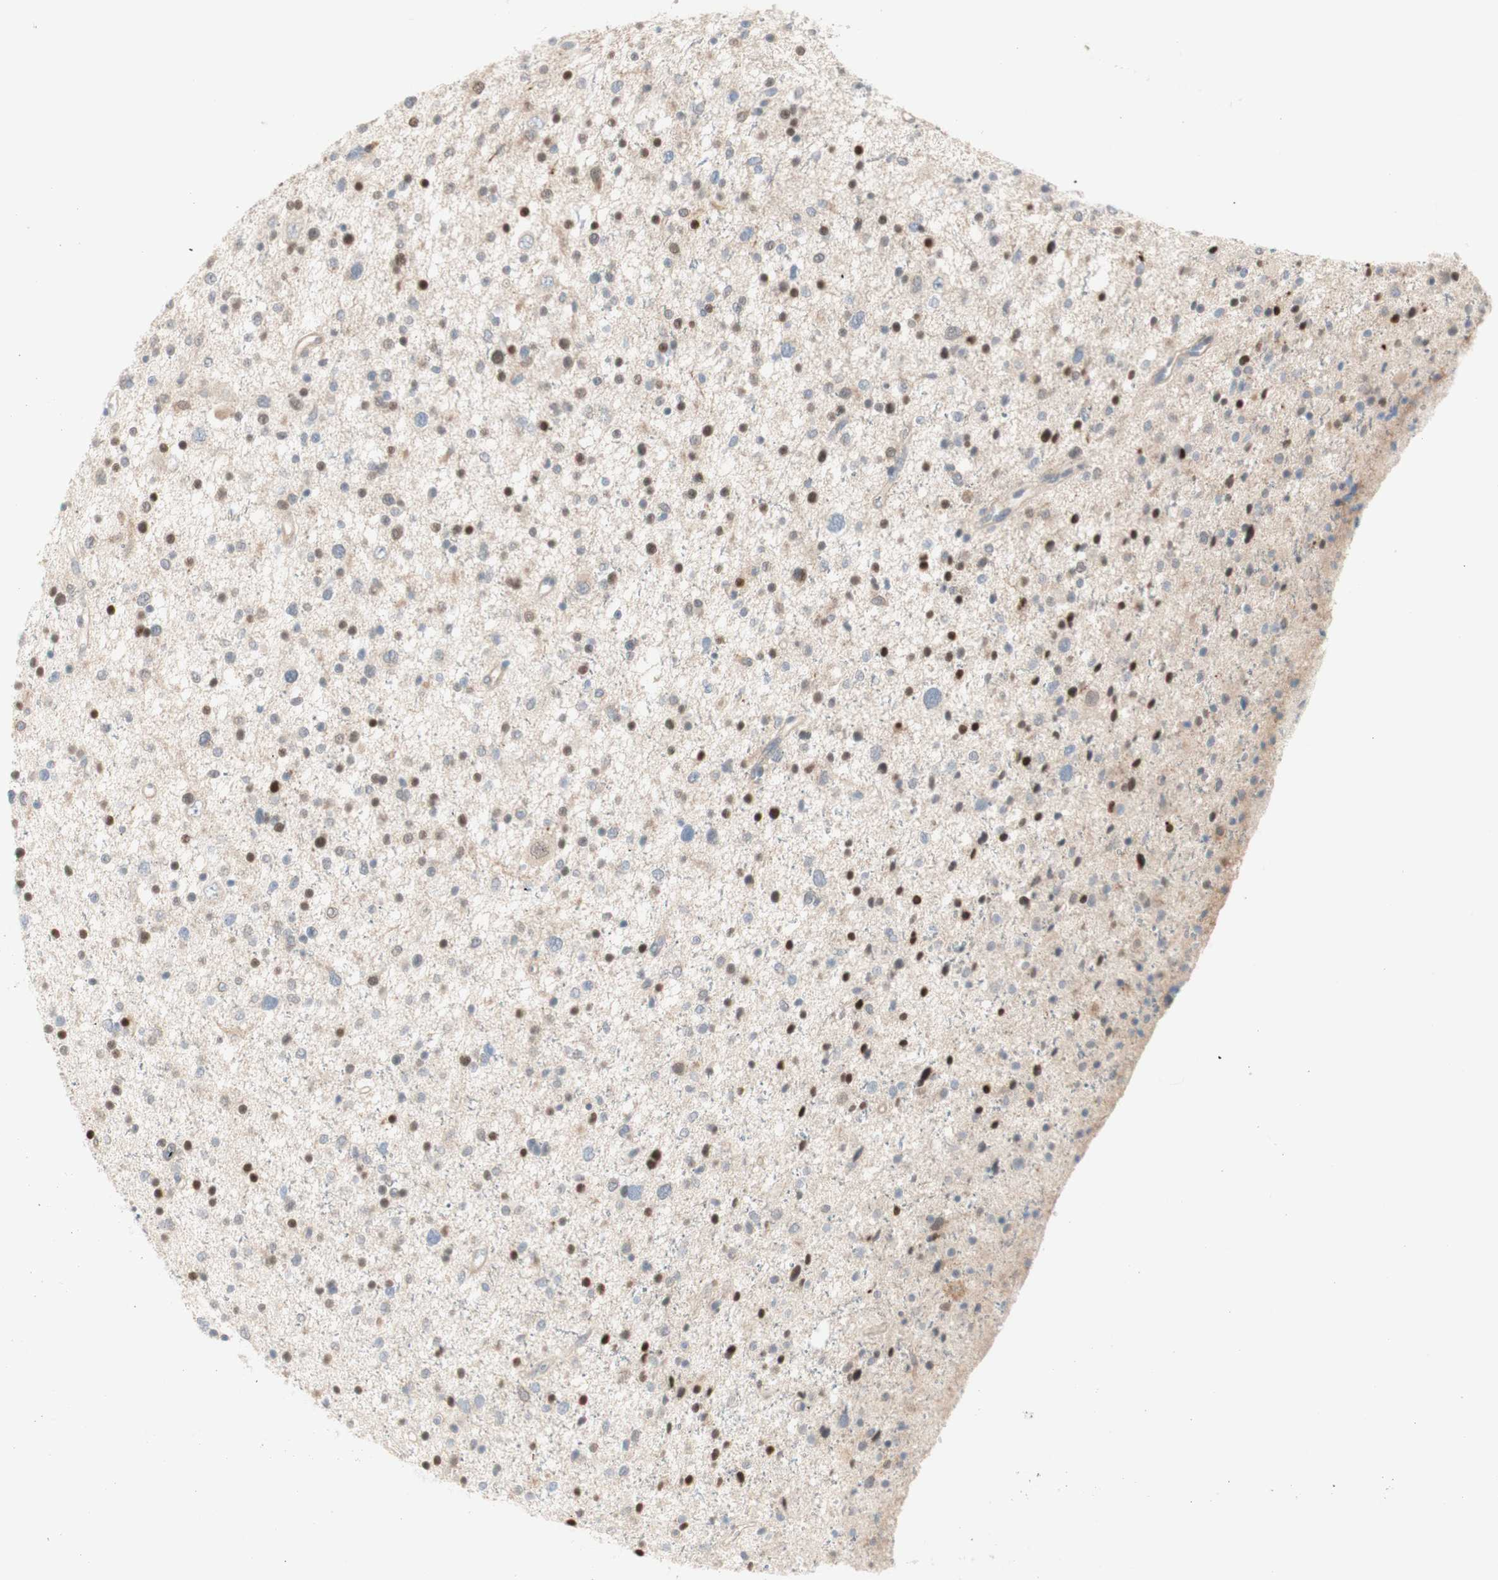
{"staining": {"intensity": "weak", "quantity": "25%-75%", "location": "nuclear"}, "tissue": "glioma", "cell_type": "Tumor cells", "image_type": "cancer", "snomed": [{"axis": "morphology", "description": "Glioma, malignant, Low grade"}, {"axis": "topography", "description": "Brain"}], "caption": "High-power microscopy captured an IHC micrograph of malignant low-grade glioma, revealing weak nuclear expression in approximately 25%-75% of tumor cells.", "gene": "RFNG", "patient": {"sex": "female", "age": 37}}